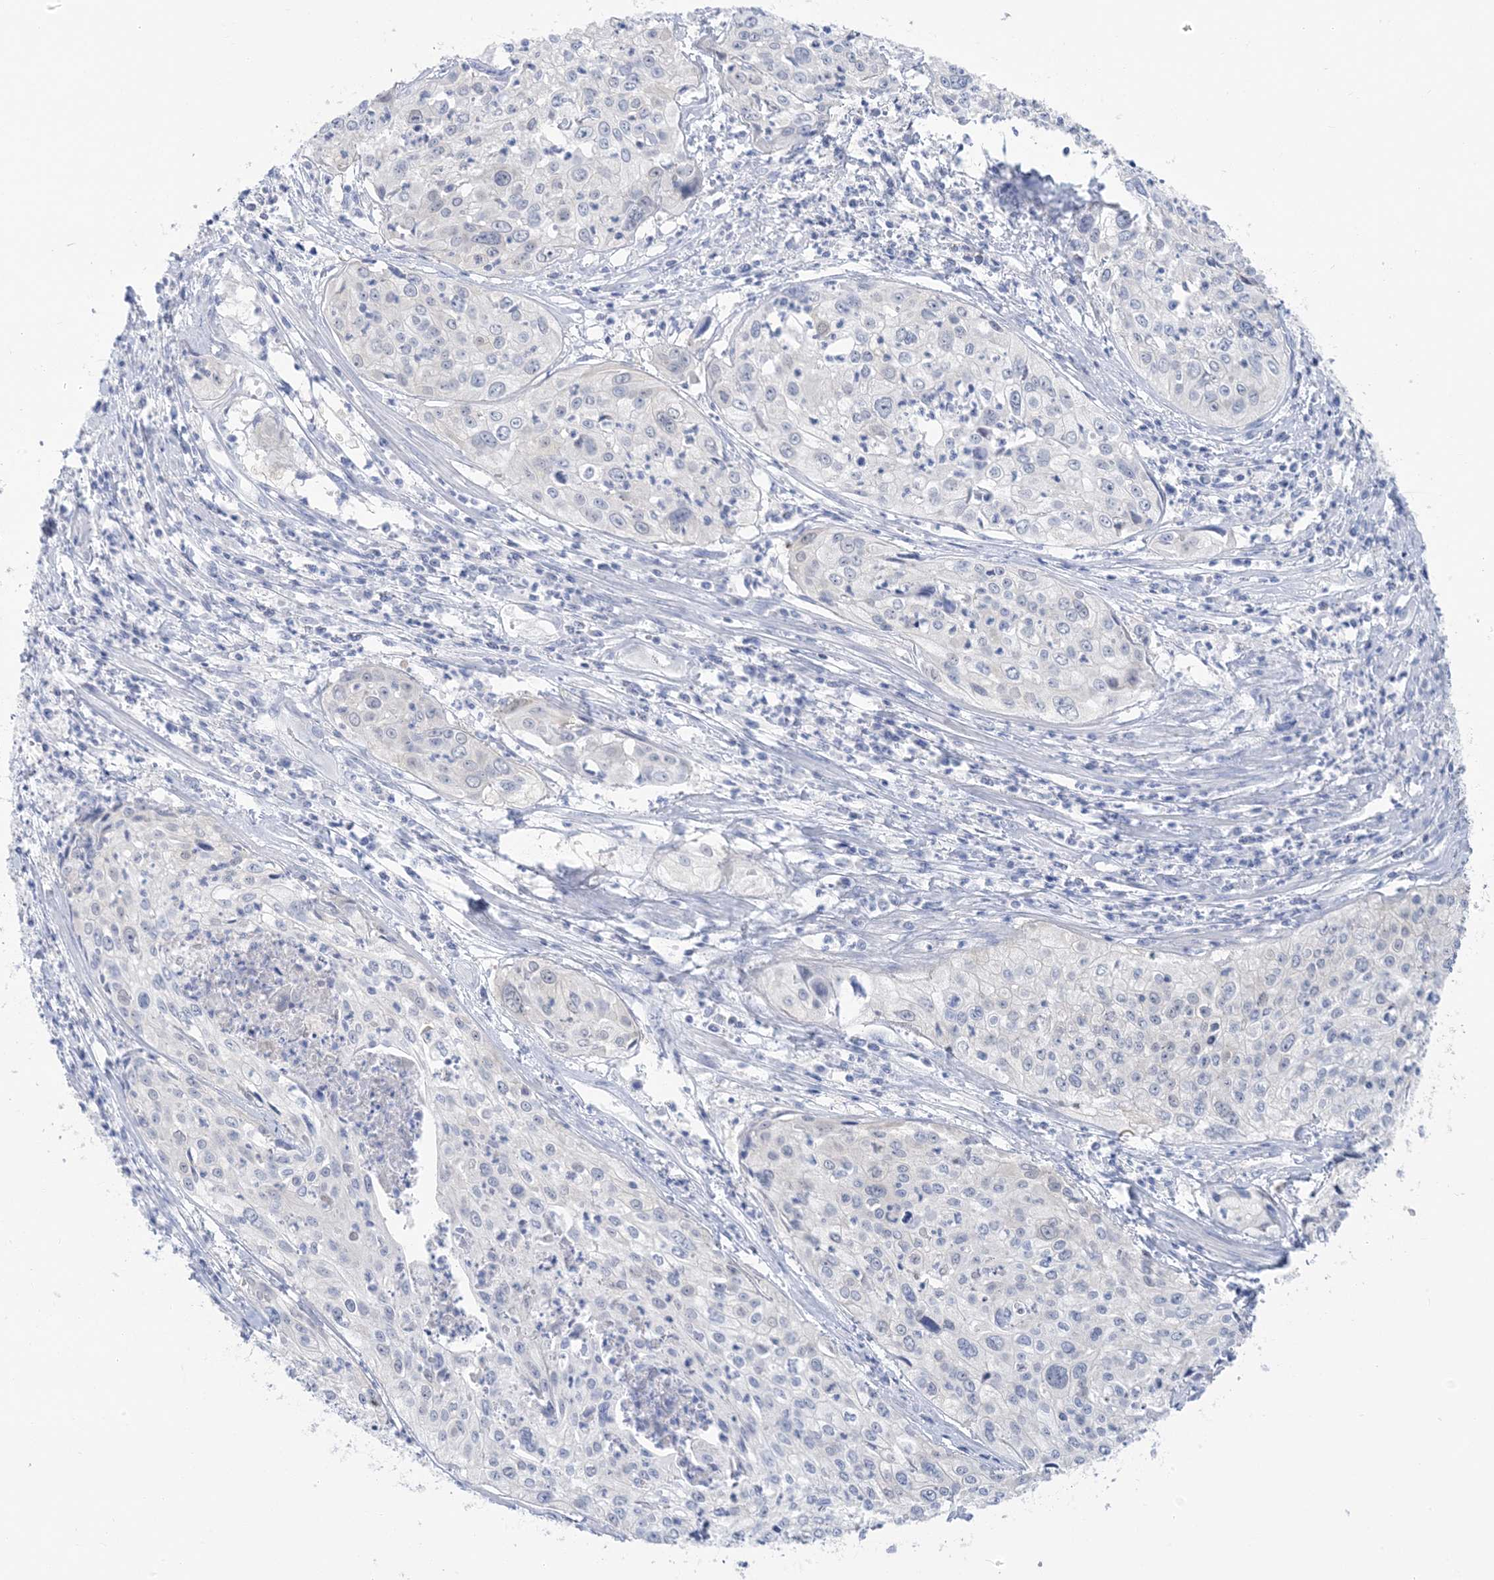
{"staining": {"intensity": "negative", "quantity": "none", "location": "none"}, "tissue": "cervical cancer", "cell_type": "Tumor cells", "image_type": "cancer", "snomed": [{"axis": "morphology", "description": "Squamous cell carcinoma, NOS"}, {"axis": "topography", "description": "Cervix"}], "caption": "High power microscopy image of an IHC histopathology image of cervical squamous cell carcinoma, revealing no significant positivity in tumor cells.", "gene": "SH3YL1", "patient": {"sex": "female", "age": 31}}